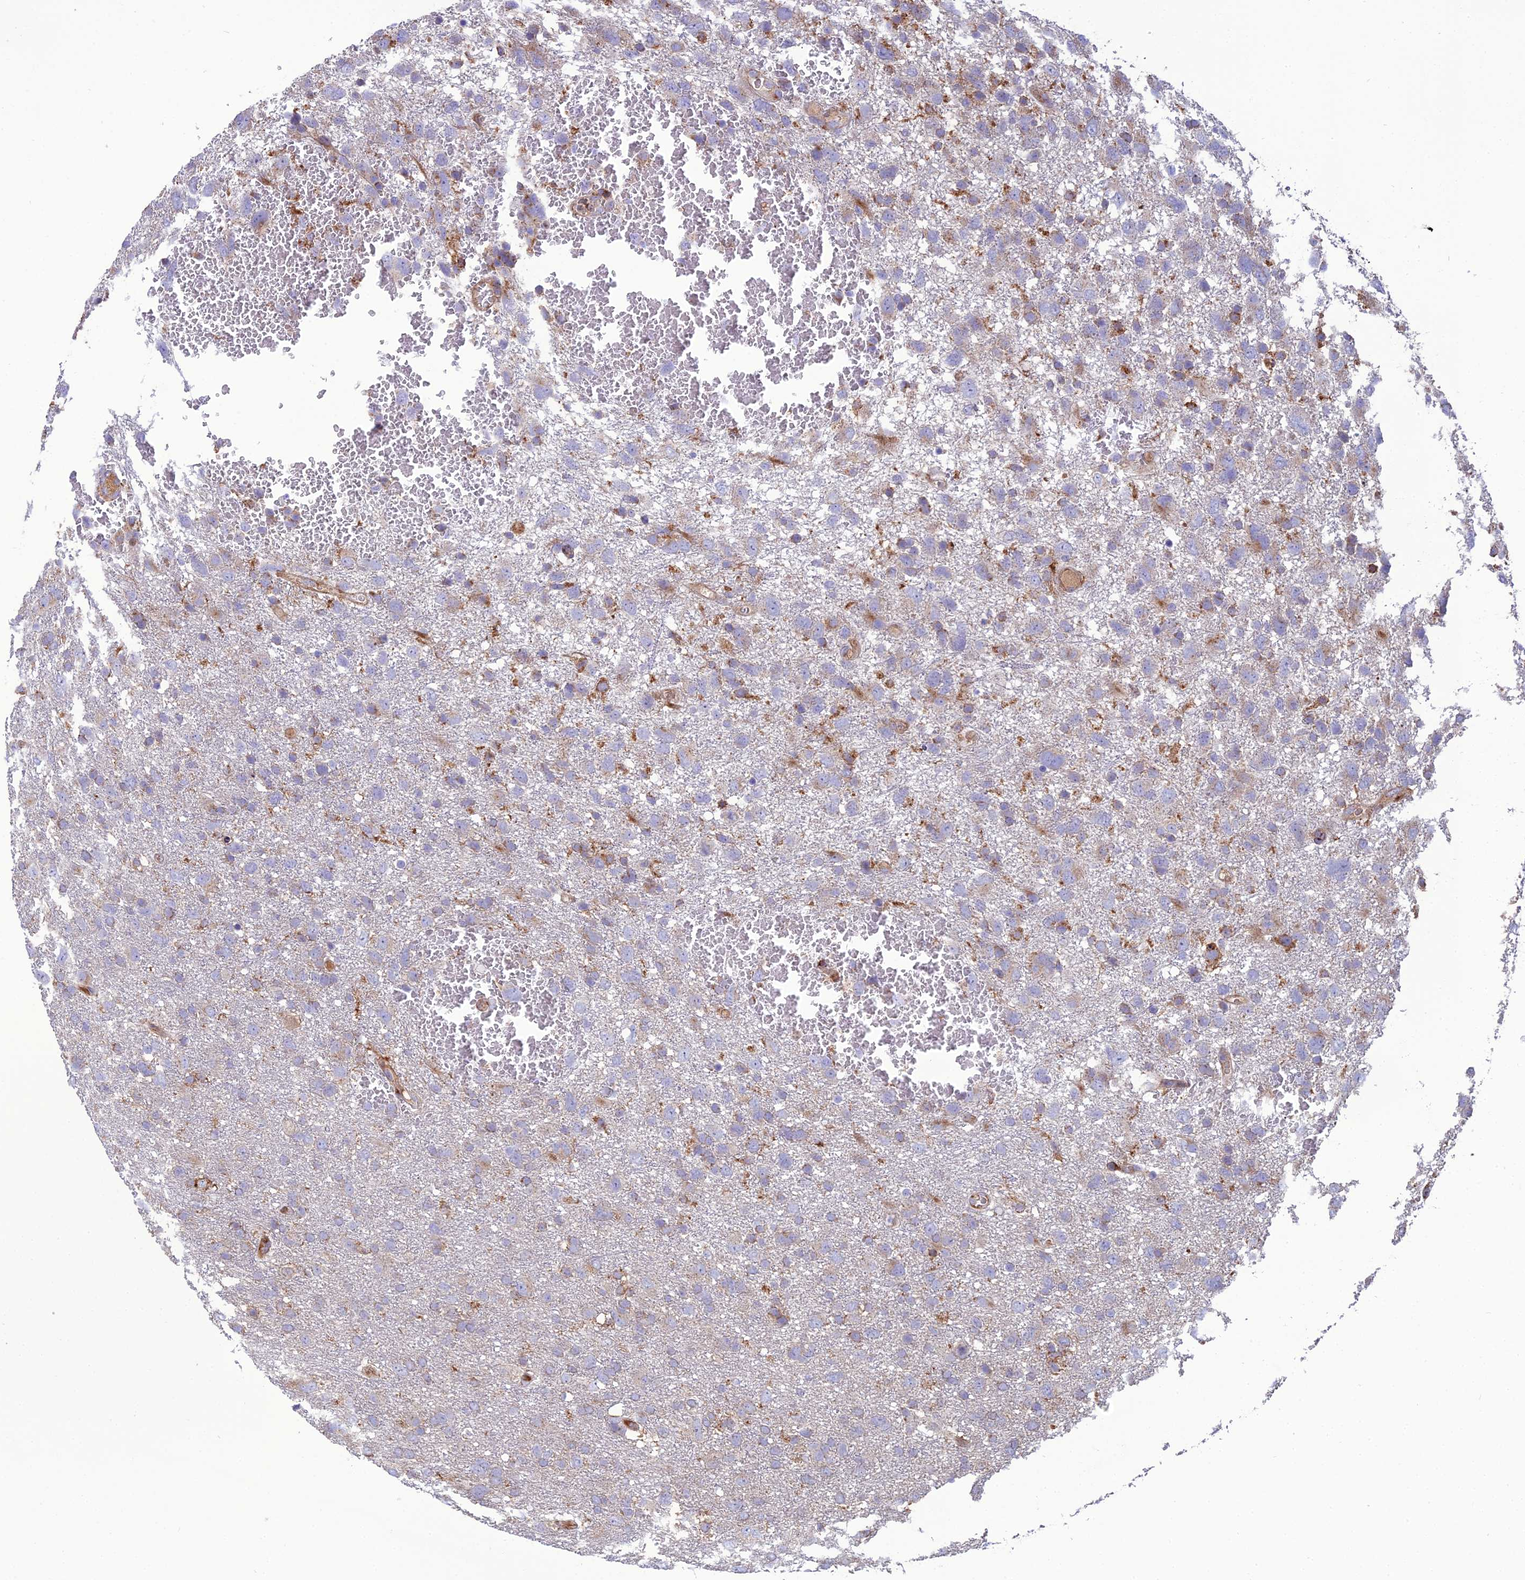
{"staining": {"intensity": "moderate", "quantity": "<25%", "location": "cytoplasmic/membranous"}, "tissue": "glioma", "cell_type": "Tumor cells", "image_type": "cancer", "snomed": [{"axis": "morphology", "description": "Glioma, malignant, High grade"}, {"axis": "topography", "description": "Brain"}], "caption": "A low amount of moderate cytoplasmic/membranous expression is appreciated in about <25% of tumor cells in glioma tissue.", "gene": "LNPEP", "patient": {"sex": "male", "age": 61}}